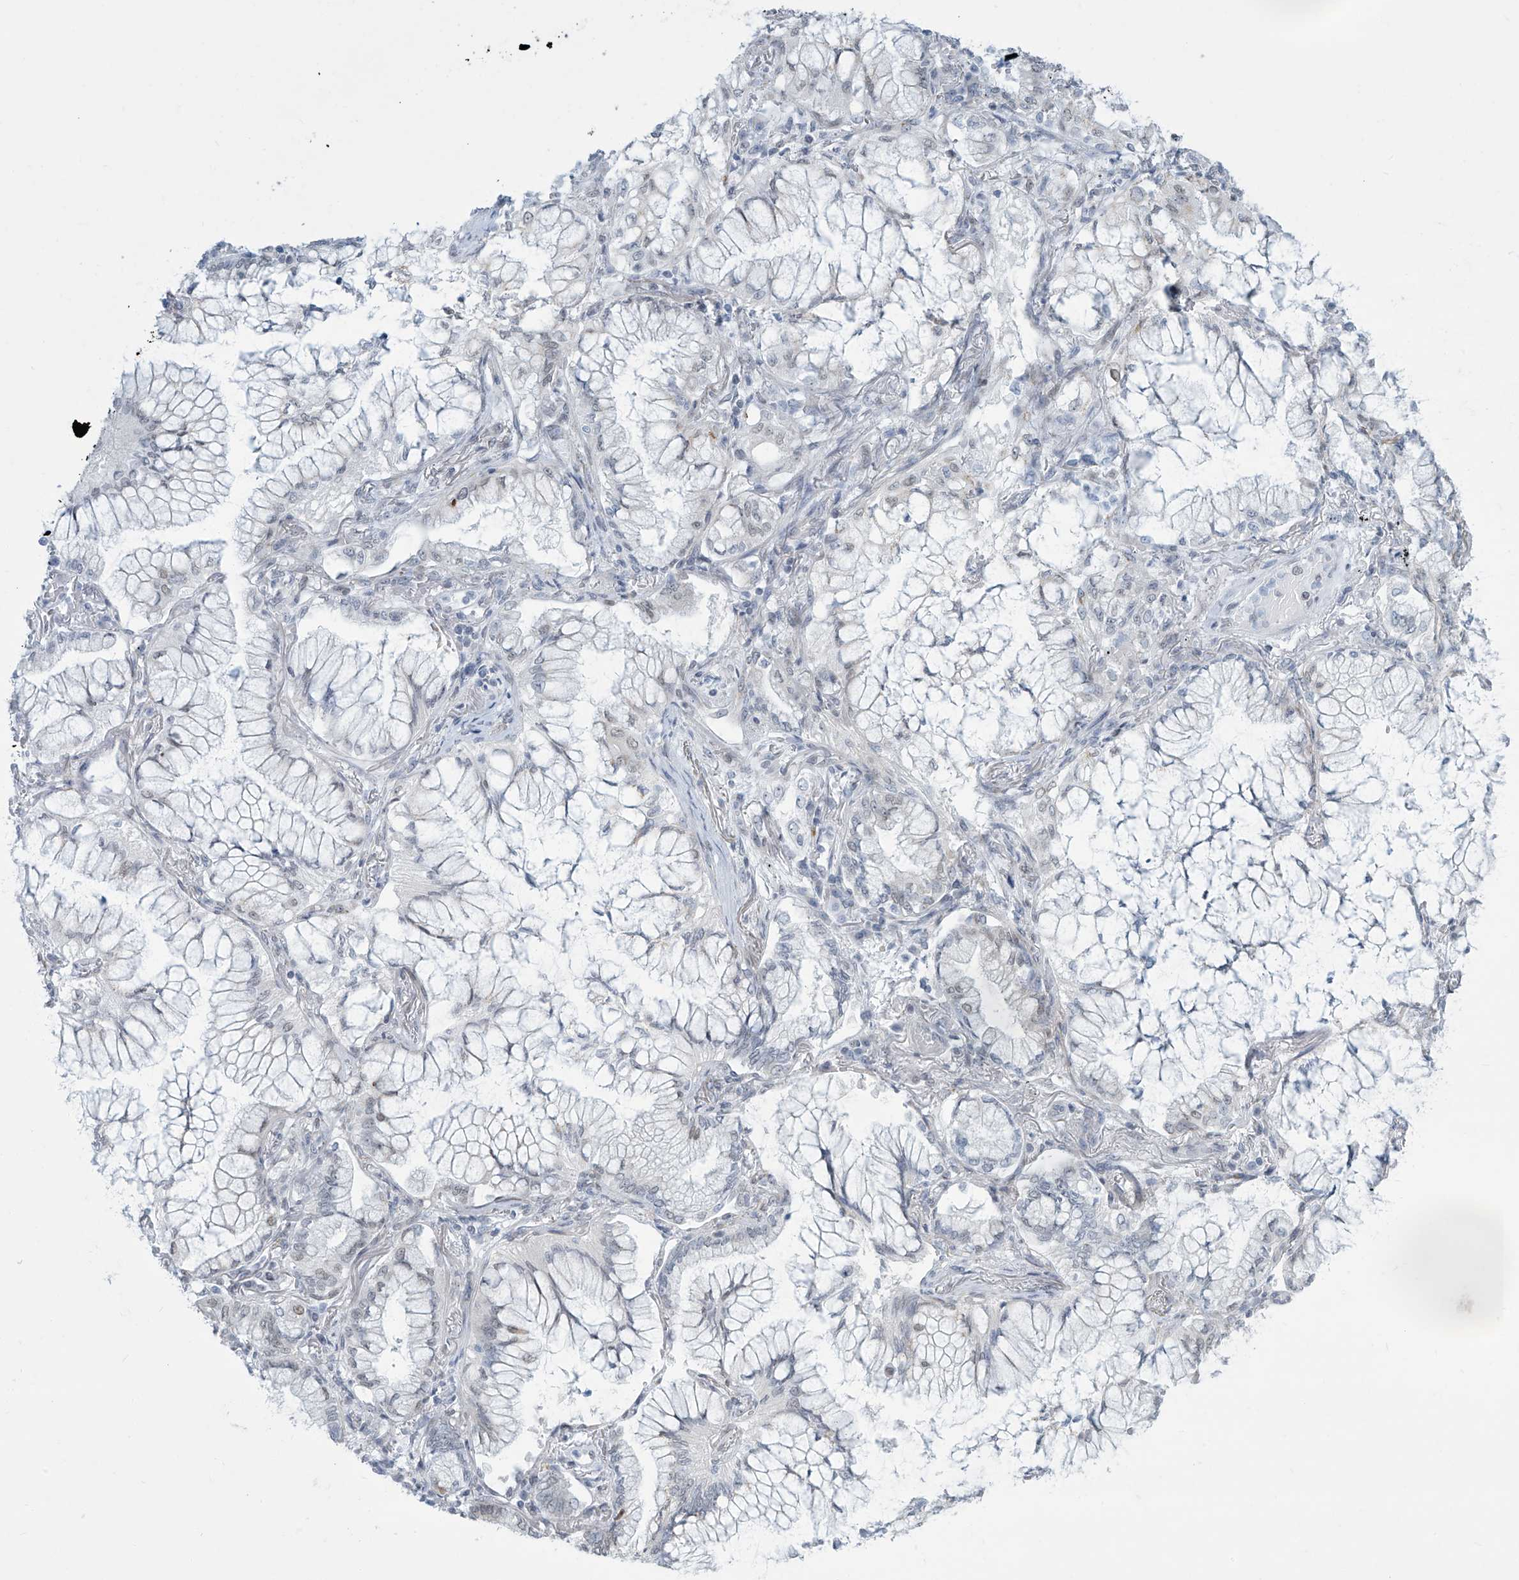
{"staining": {"intensity": "negative", "quantity": "none", "location": "none"}, "tissue": "lung cancer", "cell_type": "Tumor cells", "image_type": "cancer", "snomed": [{"axis": "morphology", "description": "Adenocarcinoma, NOS"}, {"axis": "topography", "description": "Lung"}], "caption": "Micrograph shows no significant protein positivity in tumor cells of adenocarcinoma (lung).", "gene": "SARNP", "patient": {"sex": "female", "age": 70}}